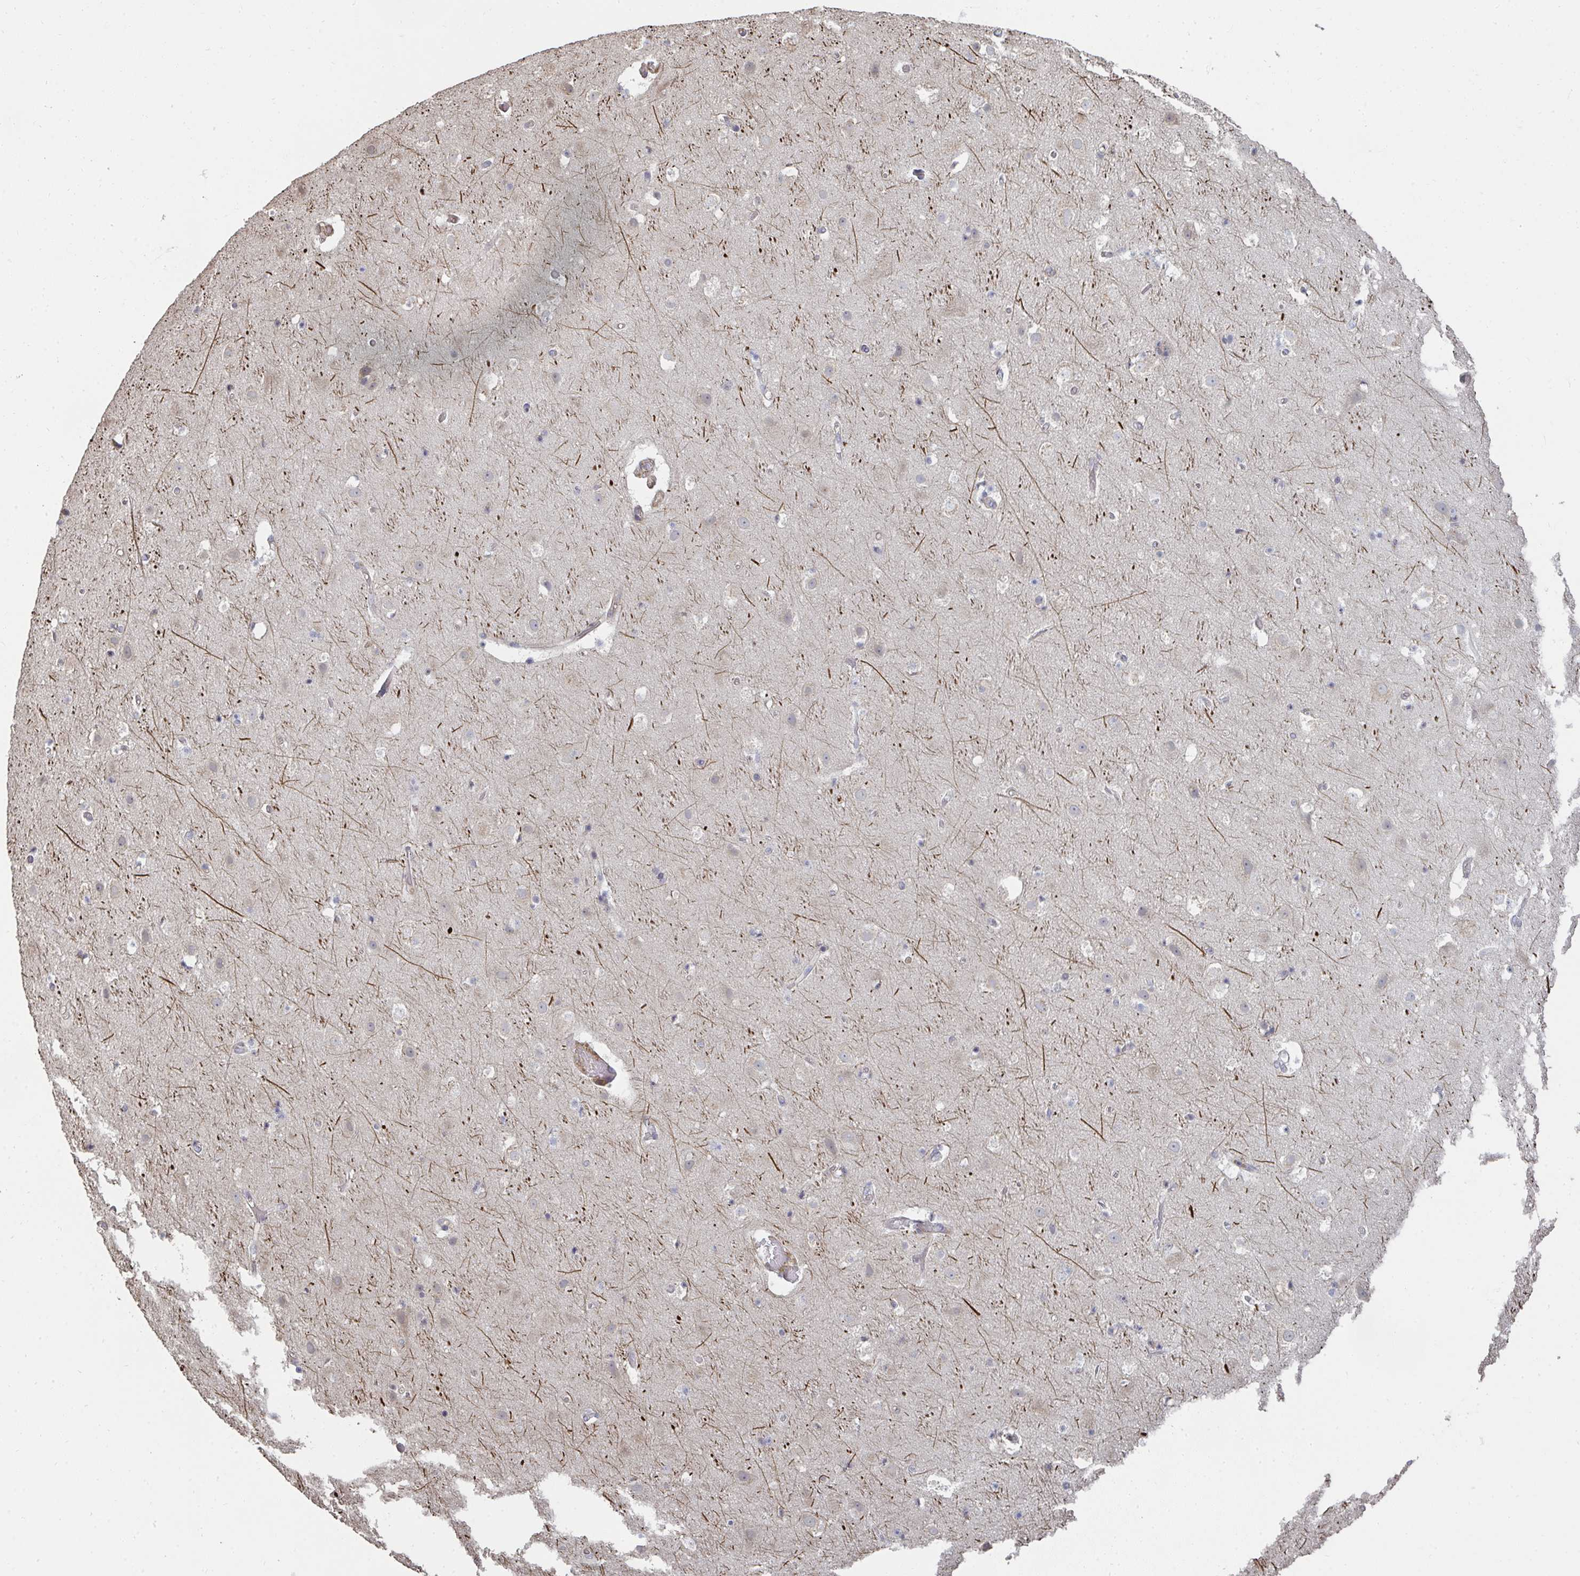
{"staining": {"intensity": "weak", "quantity": "<25%", "location": "cytoplasmic/membranous"}, "tissue": "cerebral cortex", "cell_type": "Endothelial cells", "image_type": "normal", "snomed": [{"axis": "morphology", "description": "Normal tissue, NOS"}, {"axis": "topography", "description": "Cerebral cortex"}], "caption": "Protein analysis of benign cerebral cortex displays no significant positivity in endothelial cells. (Immunohistochemistry (ihc), brightfield microscopy, high magnification).", "gene": "ZFYVE28", "patient": {"sex": "female", "age": 42}}